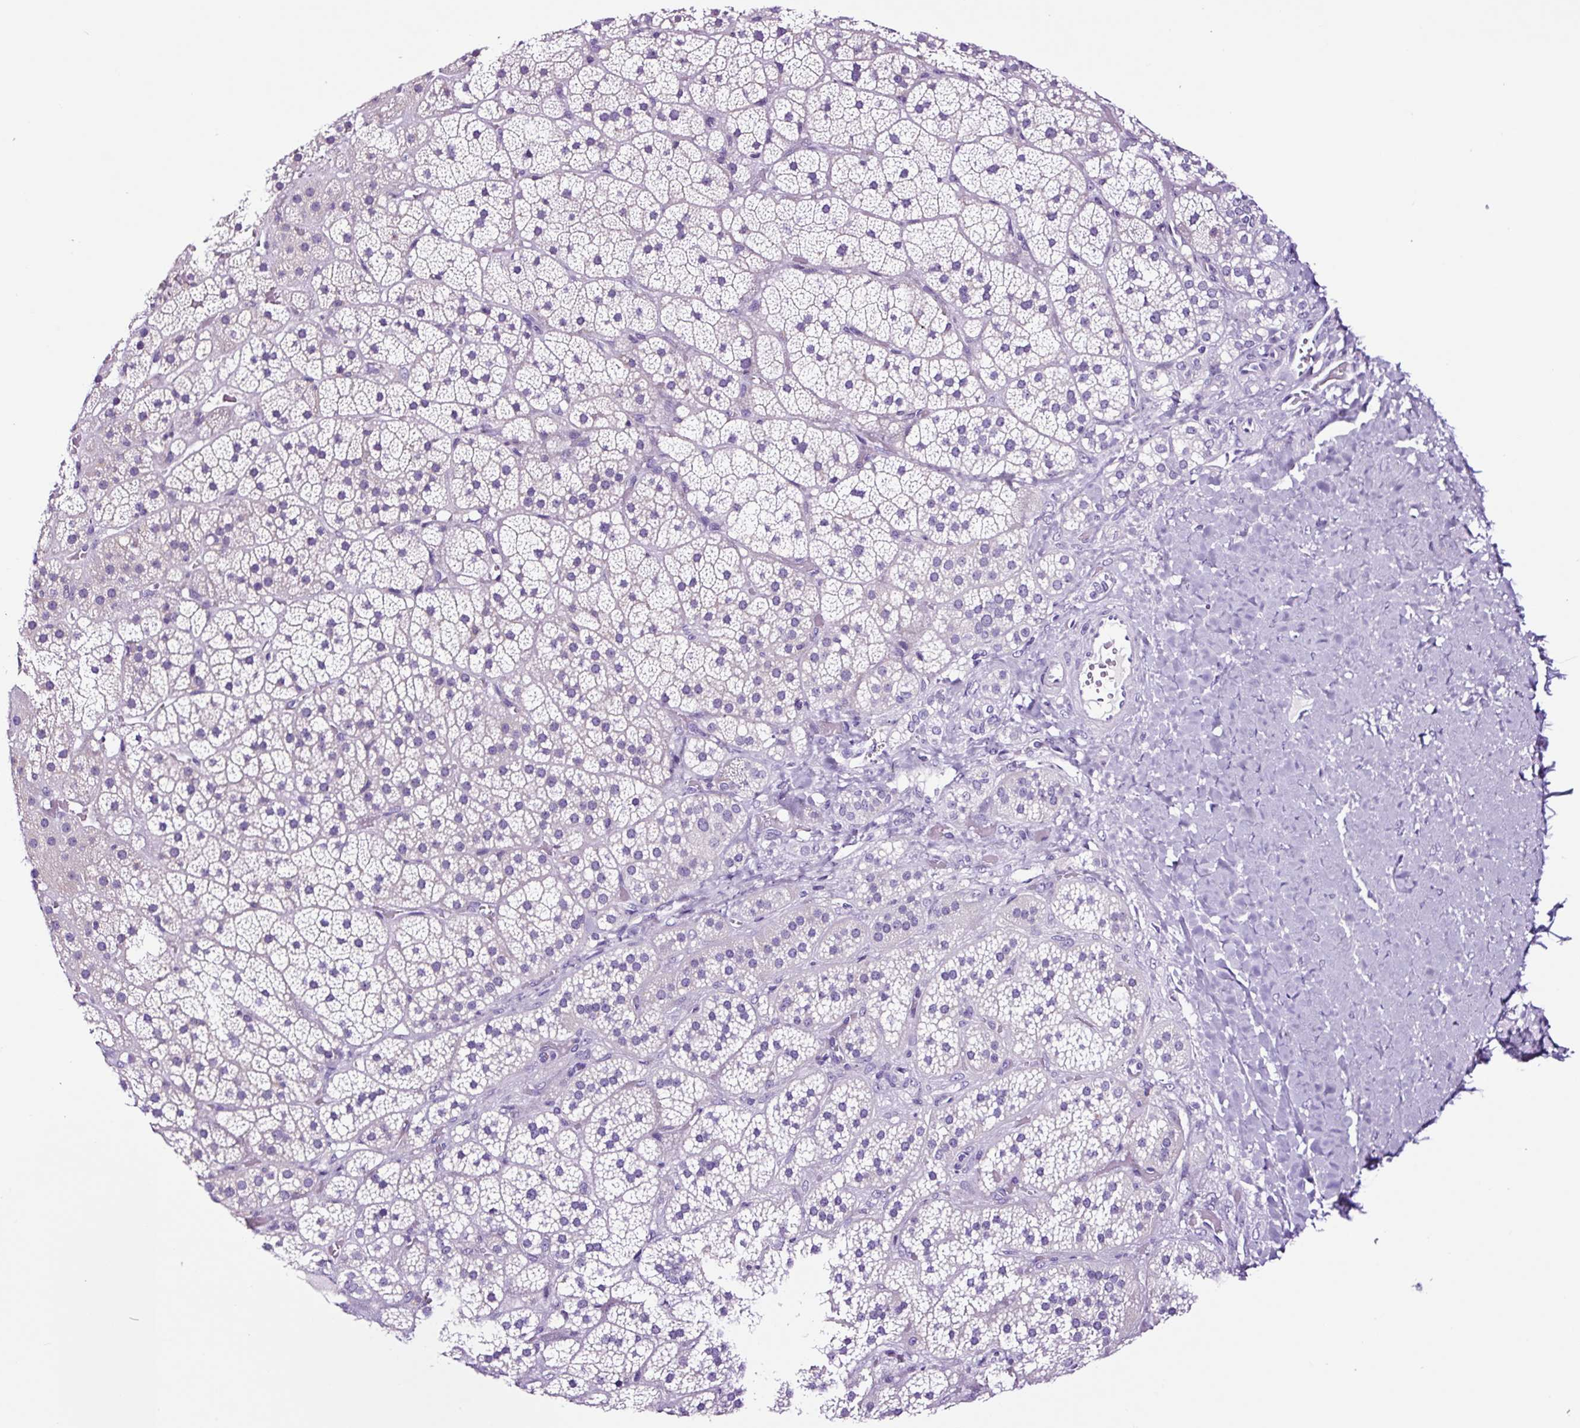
{"staining": {"intensity": "negative", "quantity": "none", "location": "none"}, "tissue": "adrenal gland", "cell_type": "Glandular cells", "image_type": "normal", "snomed": [{"axis": "morphology", "description": "Normal tissue, NOS"}, {"axis": "topography", "description": "Adrenal gland"}], "caption": "DAB immunohistochemical staining of benign adrenal gland reveals no significant expression in glandular cells.", "gene": "FBXL7", "patient": {"sex": "male", "age": 57}}